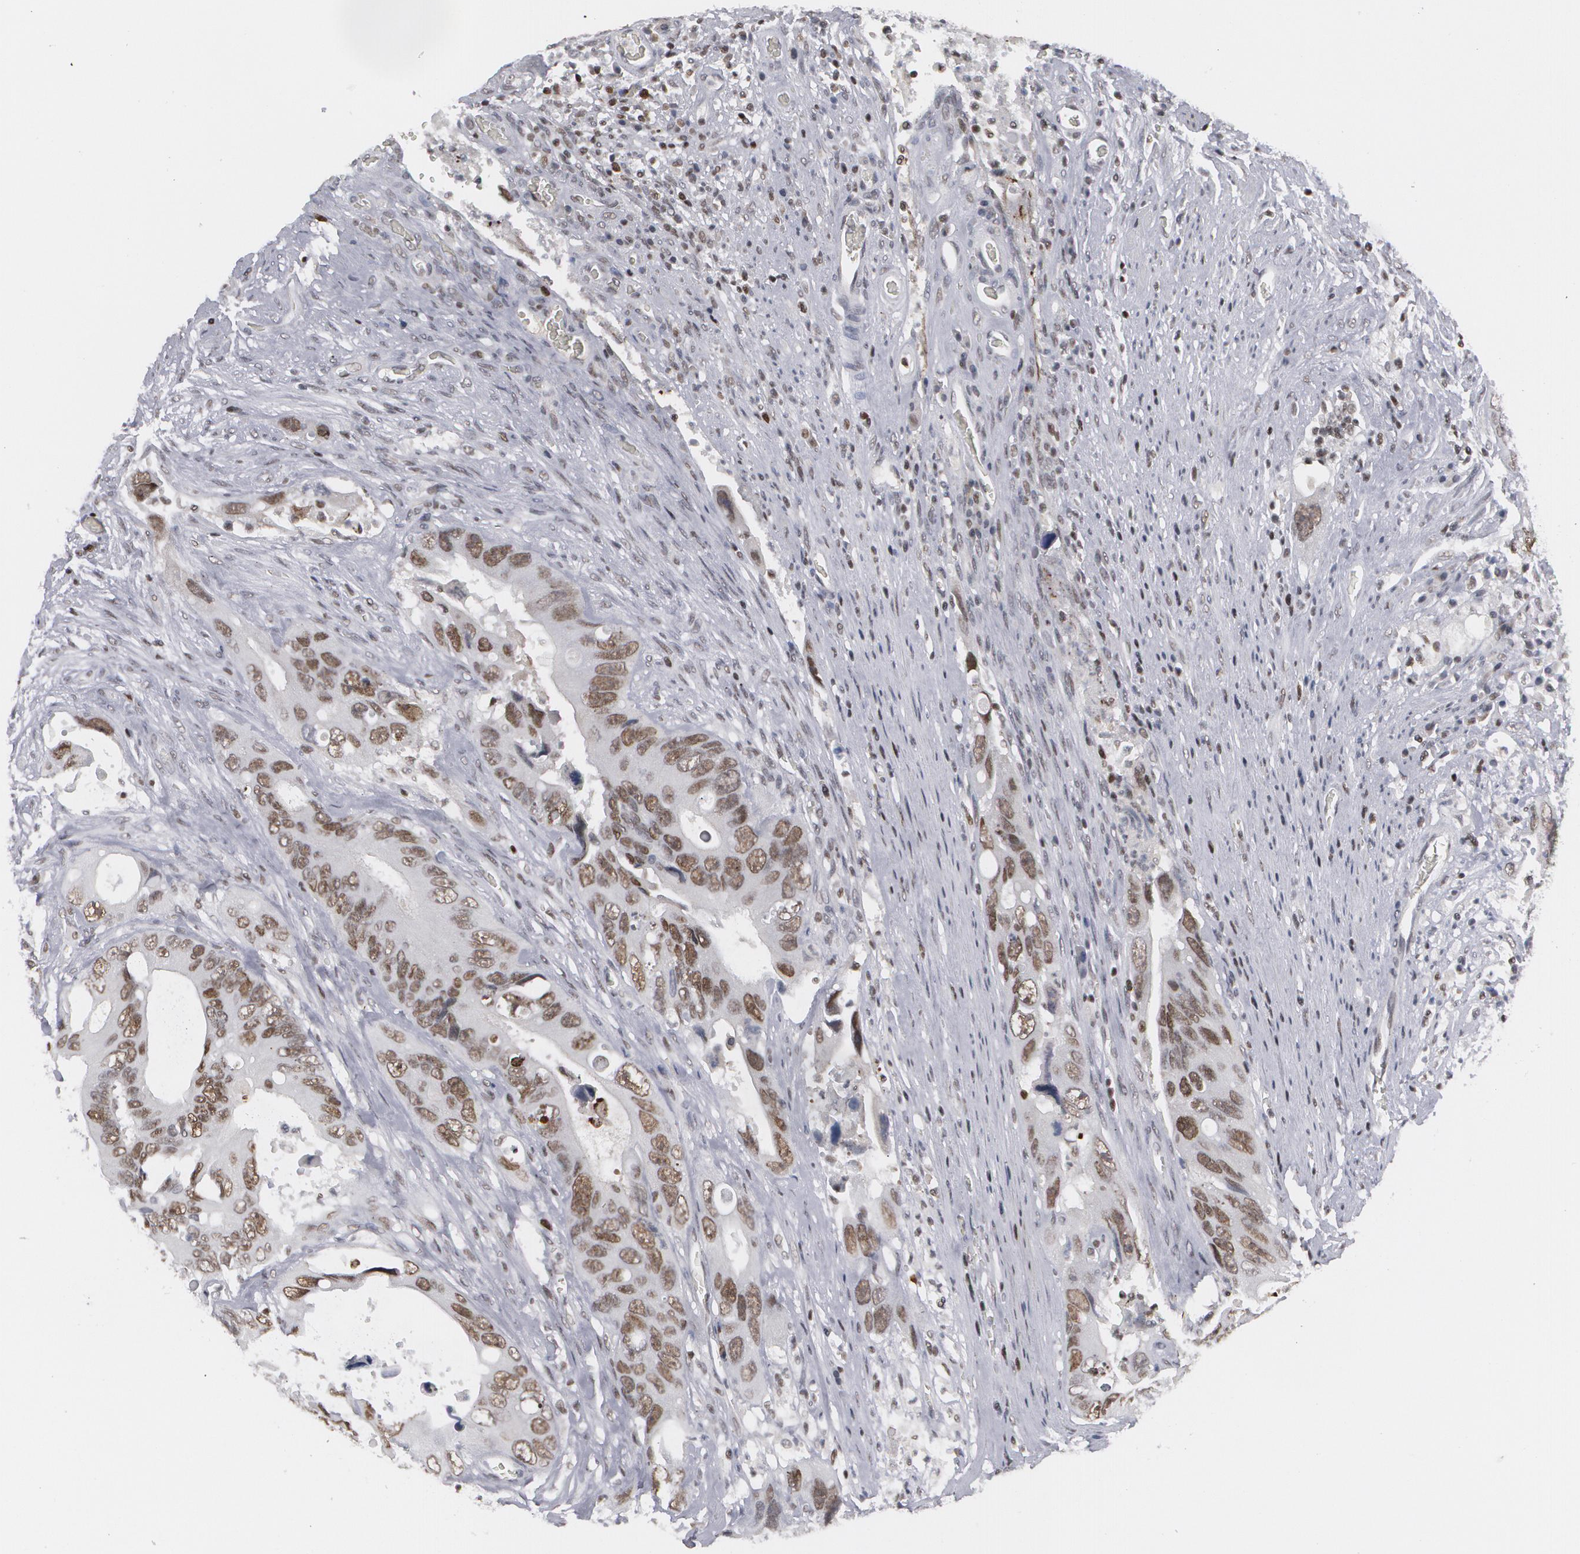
{"staining": {"intensity": "weak", "quantity": ">75%", "location": "nuclear"}, "tissue": "colorectal cancer", "cell_type": "Tumor cells", "image_type": "cancer", "snomed": [{"axis": "morphology", "description": "Adenocarcinoma, NOS"}, {"axis": "topography", "description": "Rectum"}], "caption": "Human adenocarcinoma (colorectal) stained with a brown dye demonstrates weak nuclear positive expression in approximately >75% of tumor cells.", "gene": "MCL1", "patient": {"sex": "male", "age": 70}}